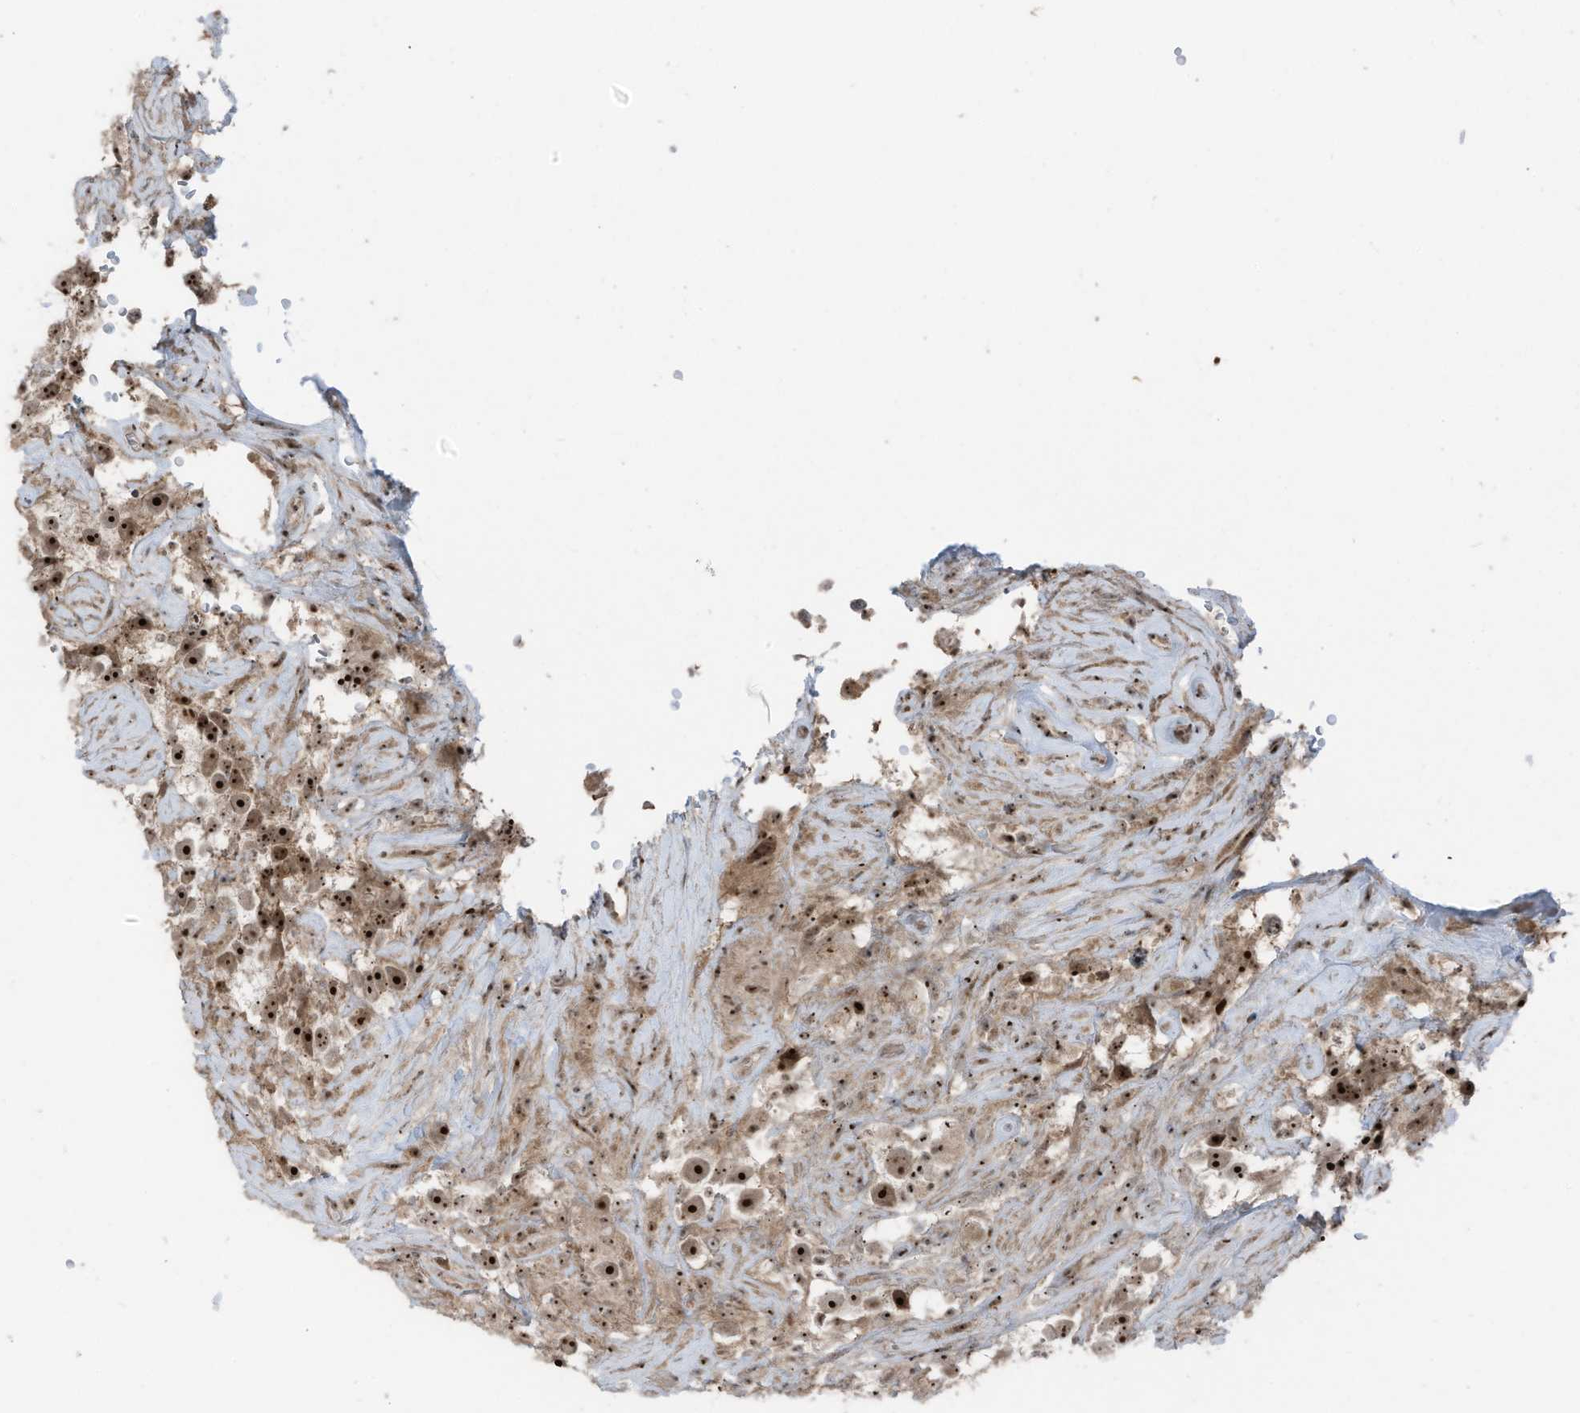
{"staining": {"intensity": "strong", "quantity": ">75%", "location": "cytoplasmic/membranous,nuclear"}, "tissue": "testis cancer", "cell_type": "Tumor cells", "image_type": "cancer", "snomed": [{"axis": "morphology", "description": "Seminoma, NOS"}, {"axis": "topography", "description": "Testis"}], "caption": "This histopathology image exhibits immunohistochemistry staining of human seminoma (testis), with high strong cytoplasmic/membranous and nuclear positivity in about >75% of tumor cells.", "gene": "UTP3", "patient": {"sex": "male", "age": 49}}